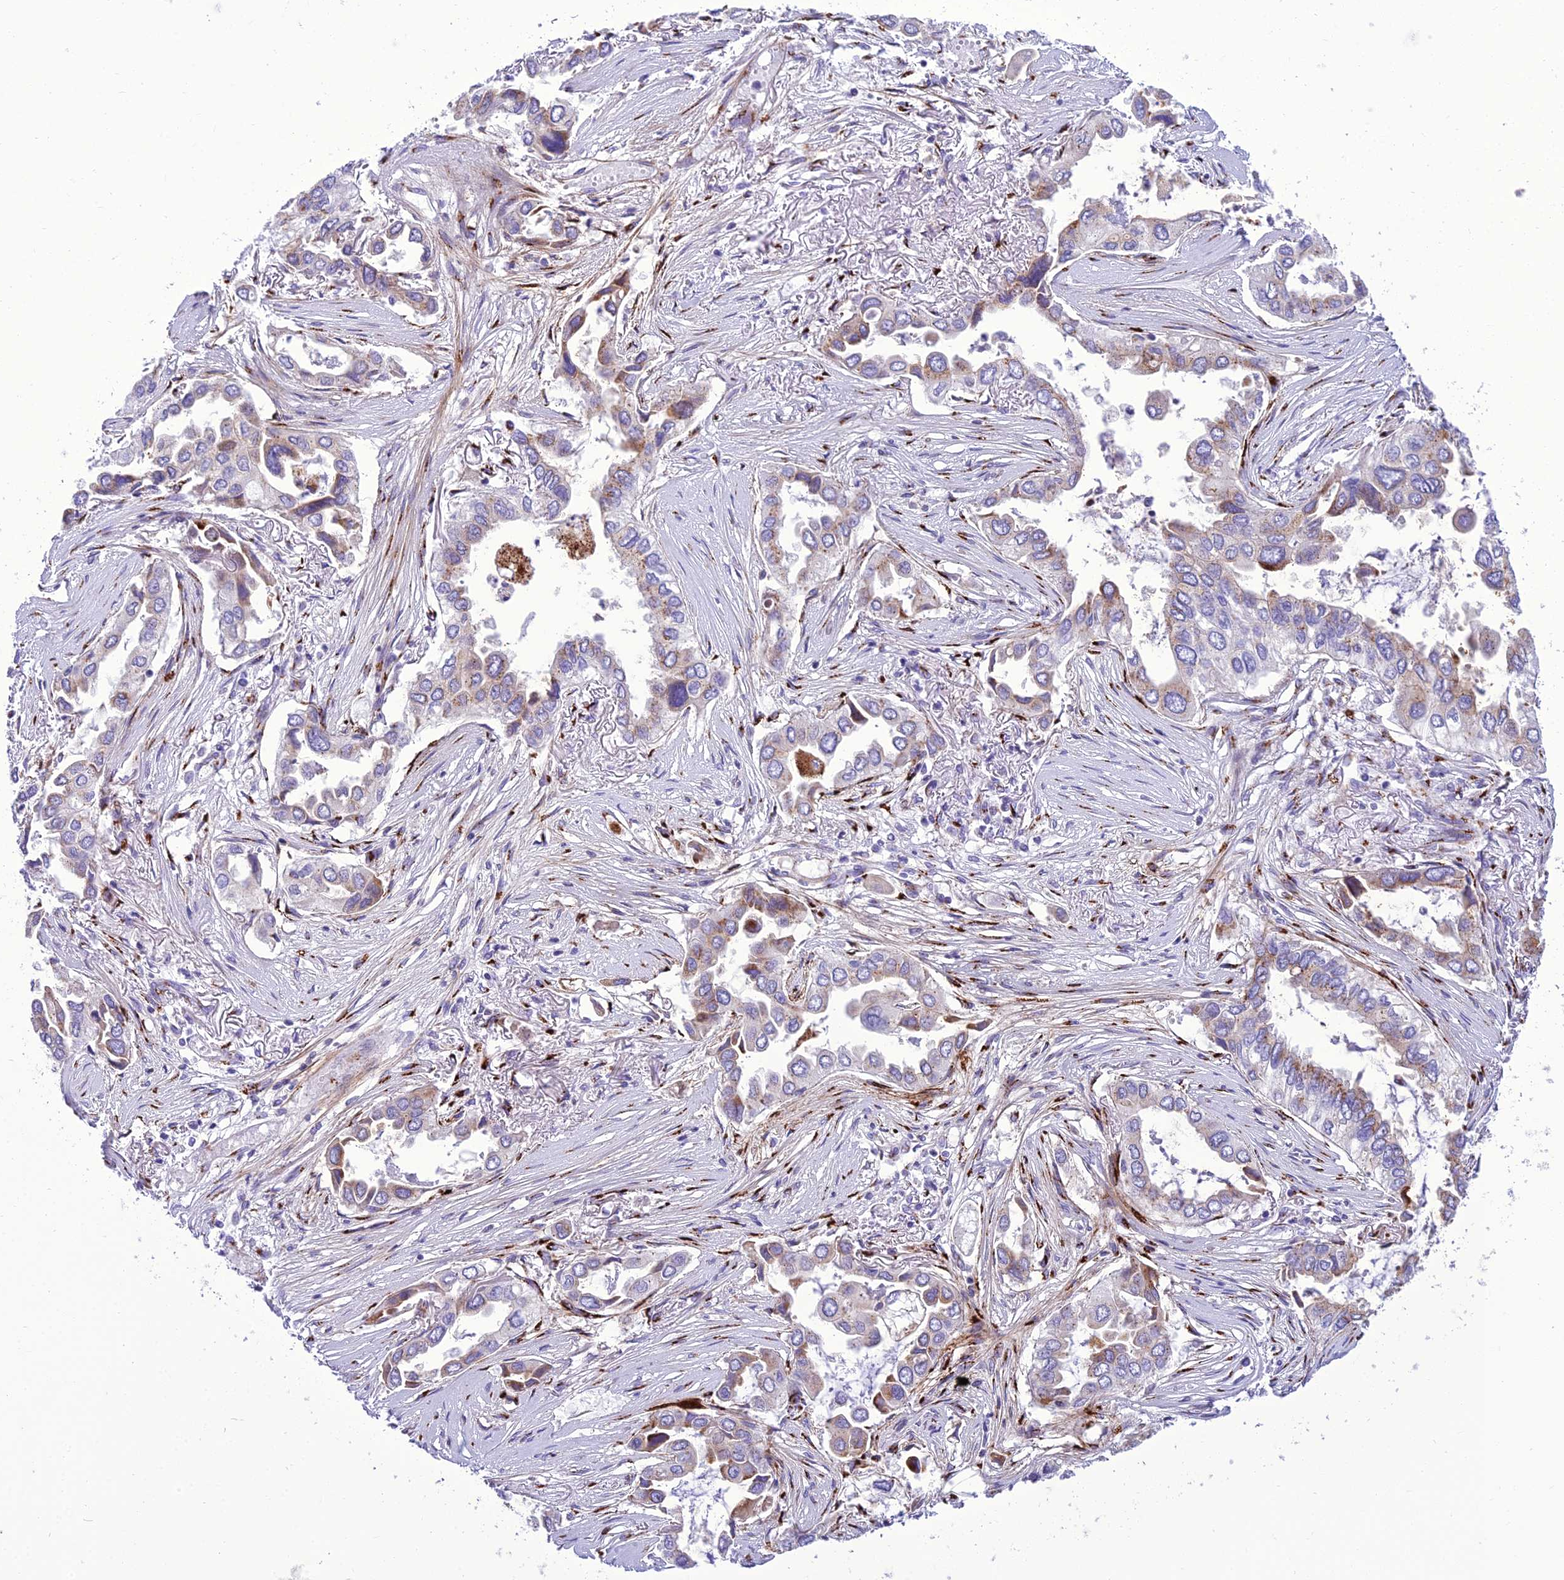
{"staining": {"intensity": "moderate", "quantity": "25%-75%", "location": "cytoplasmic/membranous"}, "tissue": "lung cancer", "cell_type": "Tumor cells", "image_type": "cancer", "snomed": [{"axis": "morphology", "description": "Adenocarcinoma, NOS"}, {"axis": "topography", "description": "Lung"}], "caption": "A brown stain labels moderate cytoplasmic/membranous staining of a protein in adenocarcinoma (lung) tumor cells.", "gene": "GOLM2", "patient": {"sex": "female", "age": 76}}